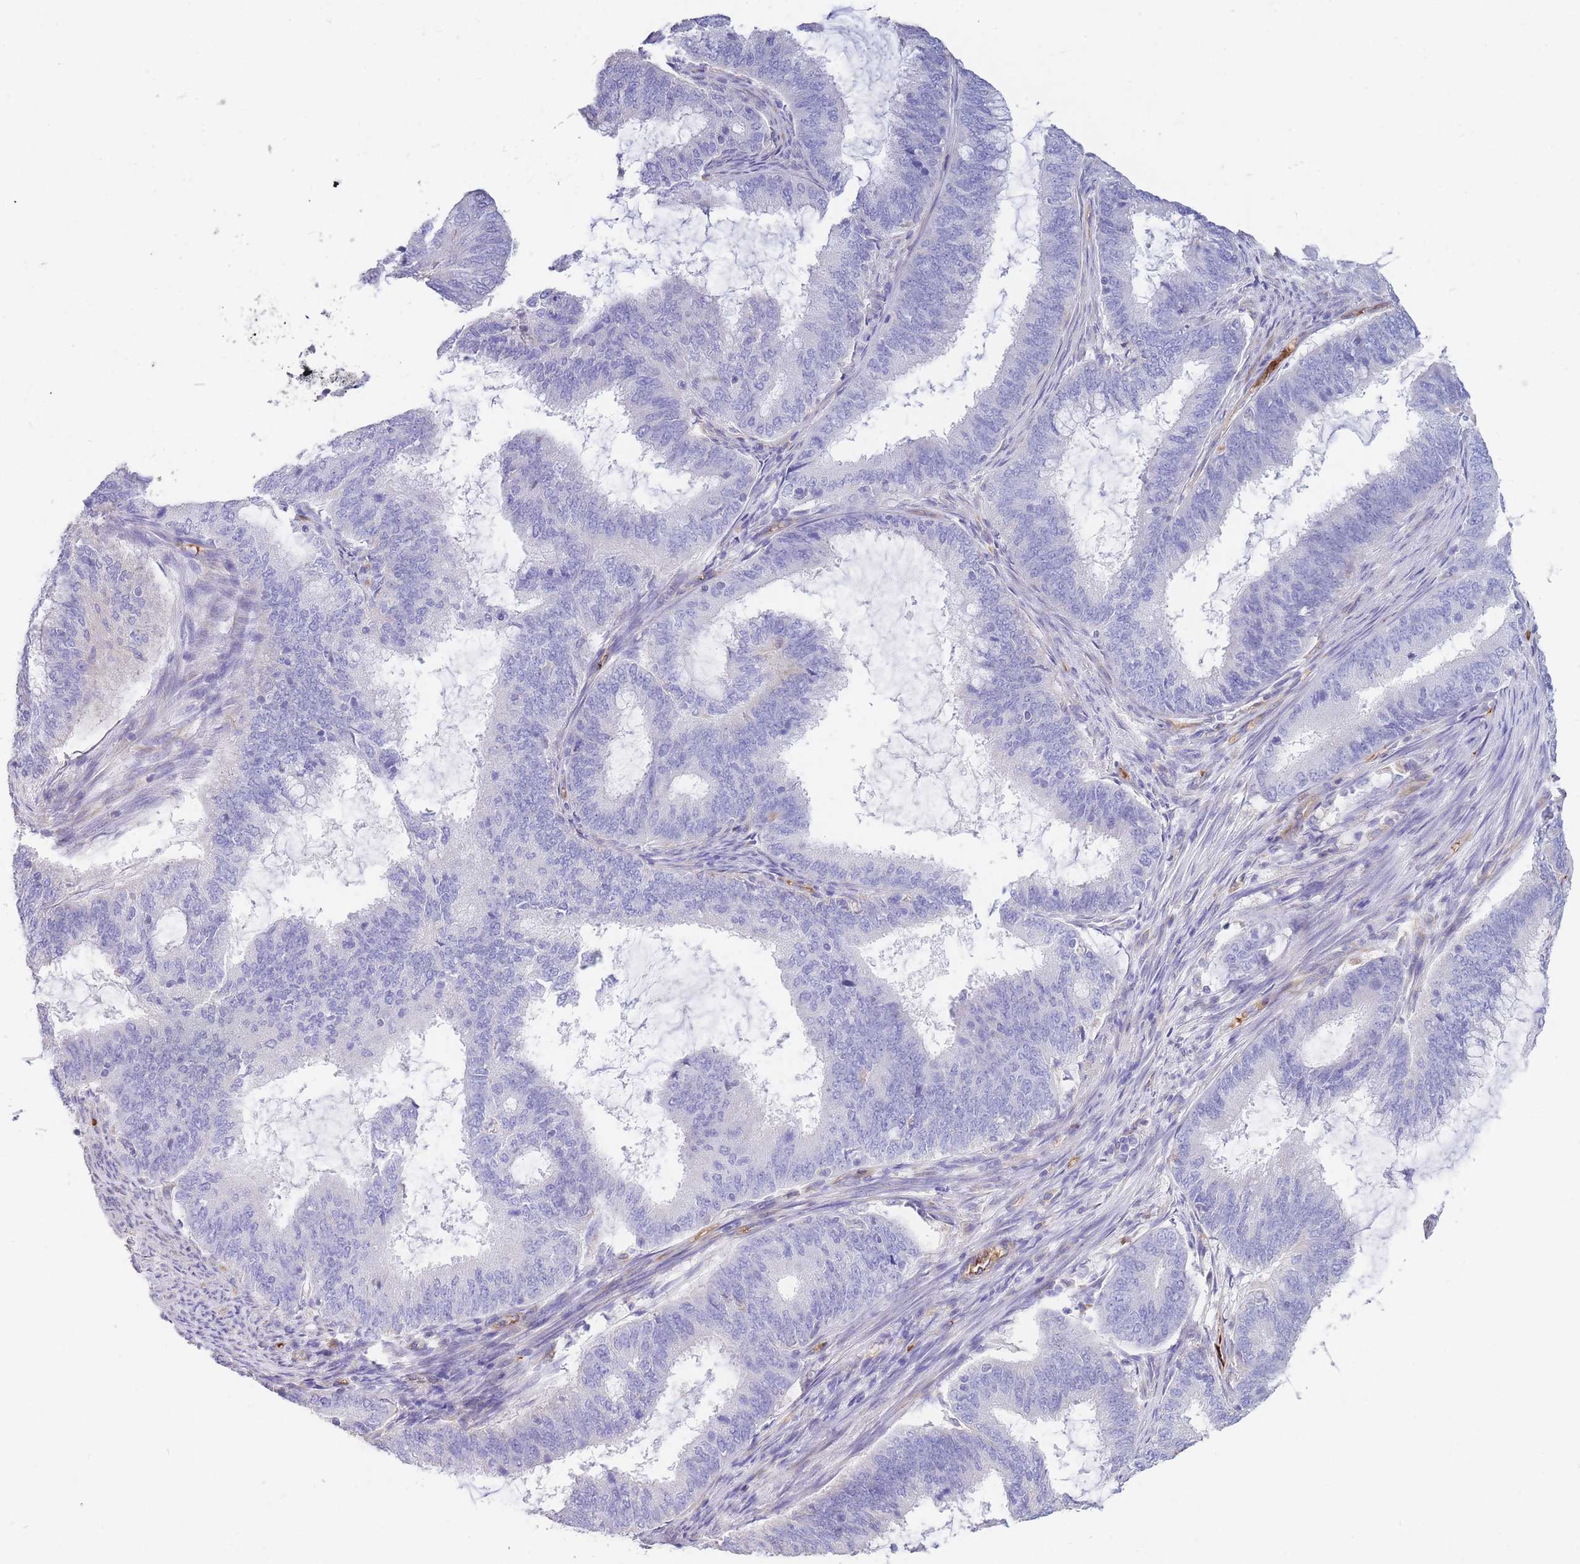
{"staining": {"intensity": "negative", "quantity": "none", "location": "none"}, "tissue": "endometrial cancer", "cell_type": "Tumor cells", "image_type": "cancer", "snomed": [{"axis": "morphology", "description": "Adenocarcinoma, NOS"}, {"axis": "topography", "description": "Endometrium"}], "caption": "Immunohistochemistry of human endometrial cancer shows no positivity in tumor cells. (Stains: DAB (3,3'-diaminobenzidine) immunohistochemistry with hematoxylin counter stain, Microscopy: brightfield microscopy at high magnification).", "gene": "ANKRD53", "patient": {"sex": "female", "age": 51}}